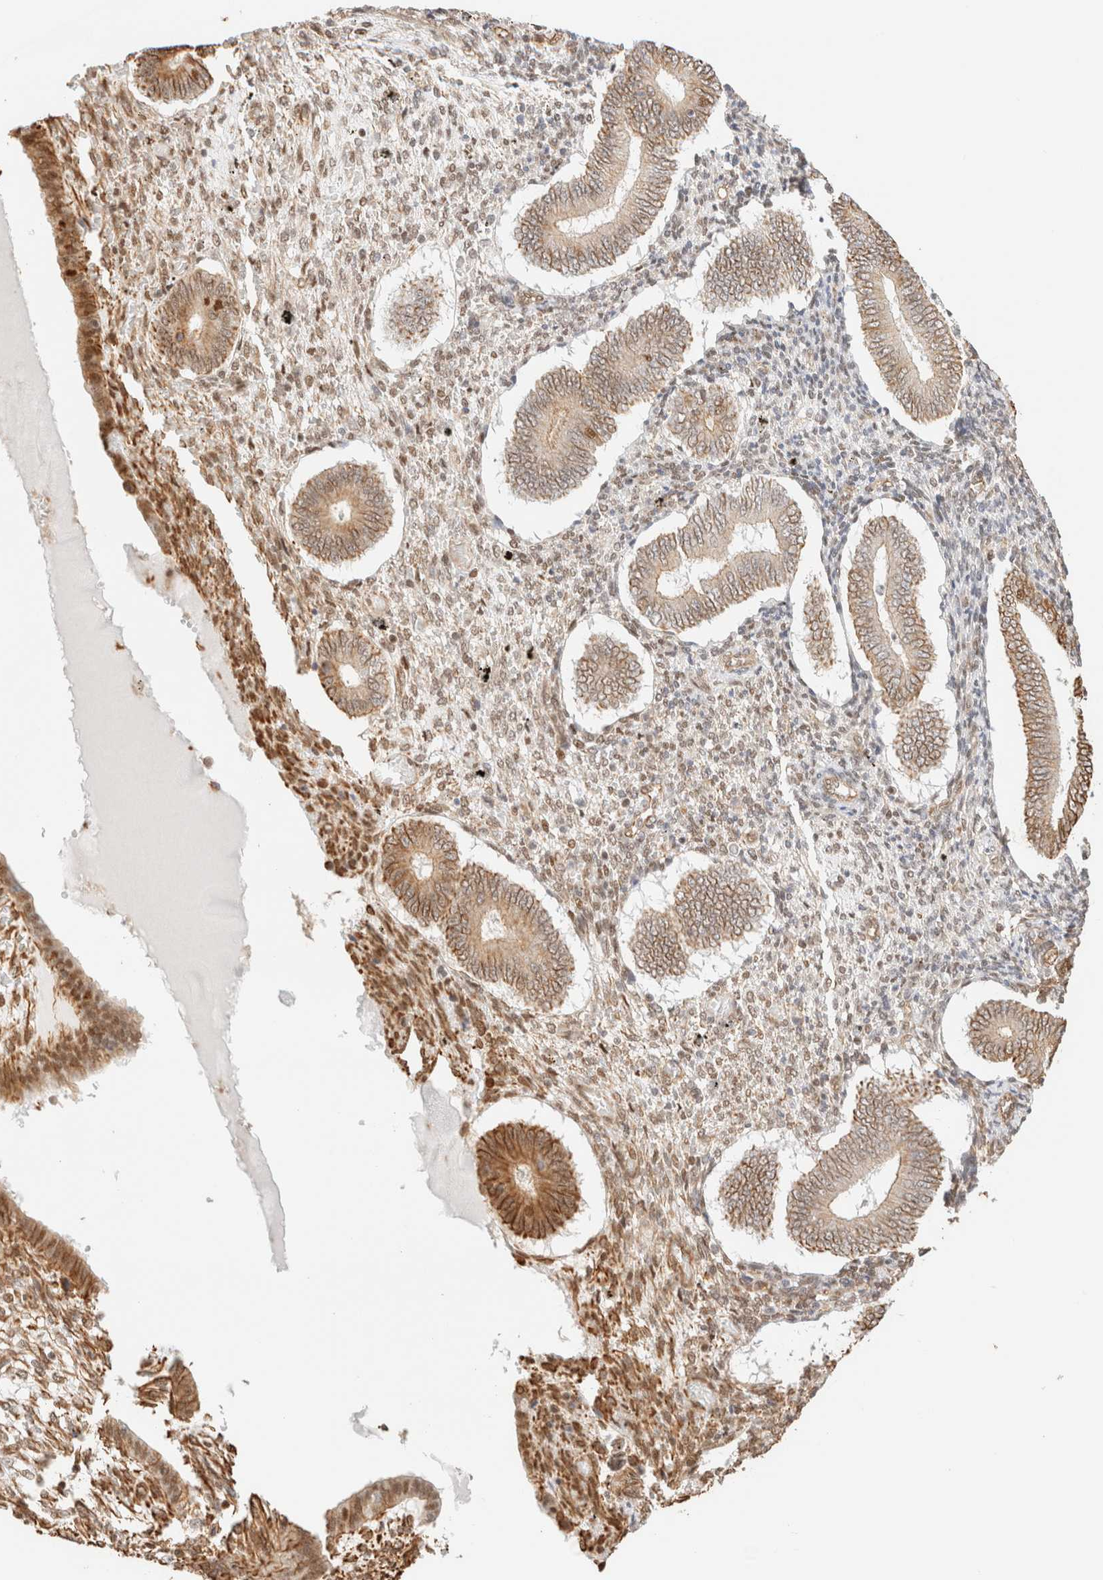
{"staining": {"intensity": "moderate", "quantity": ">75%", "location": "cytoplasmic/membranous,nuclear"}, "tissue": "endometrium", "cell_type": "Cells in endometrial stroma", "image_type": "normal", "snomed": [{"axis": "morphology", "description": "Normal tissue, NOS"}, {"axis": "topography", "description": "Endometrium"}], "caption": "High-power microscopy captured an immunohistochemistry (IHC) photomicrograph of unremarkable endometrium, revealing moderate cytoplasmic/membranous,nuclear staining in about >75% of cells in endometrial stroma.", "gene": "ARID5A", "patient": {"sex": "female", "age": 42}}